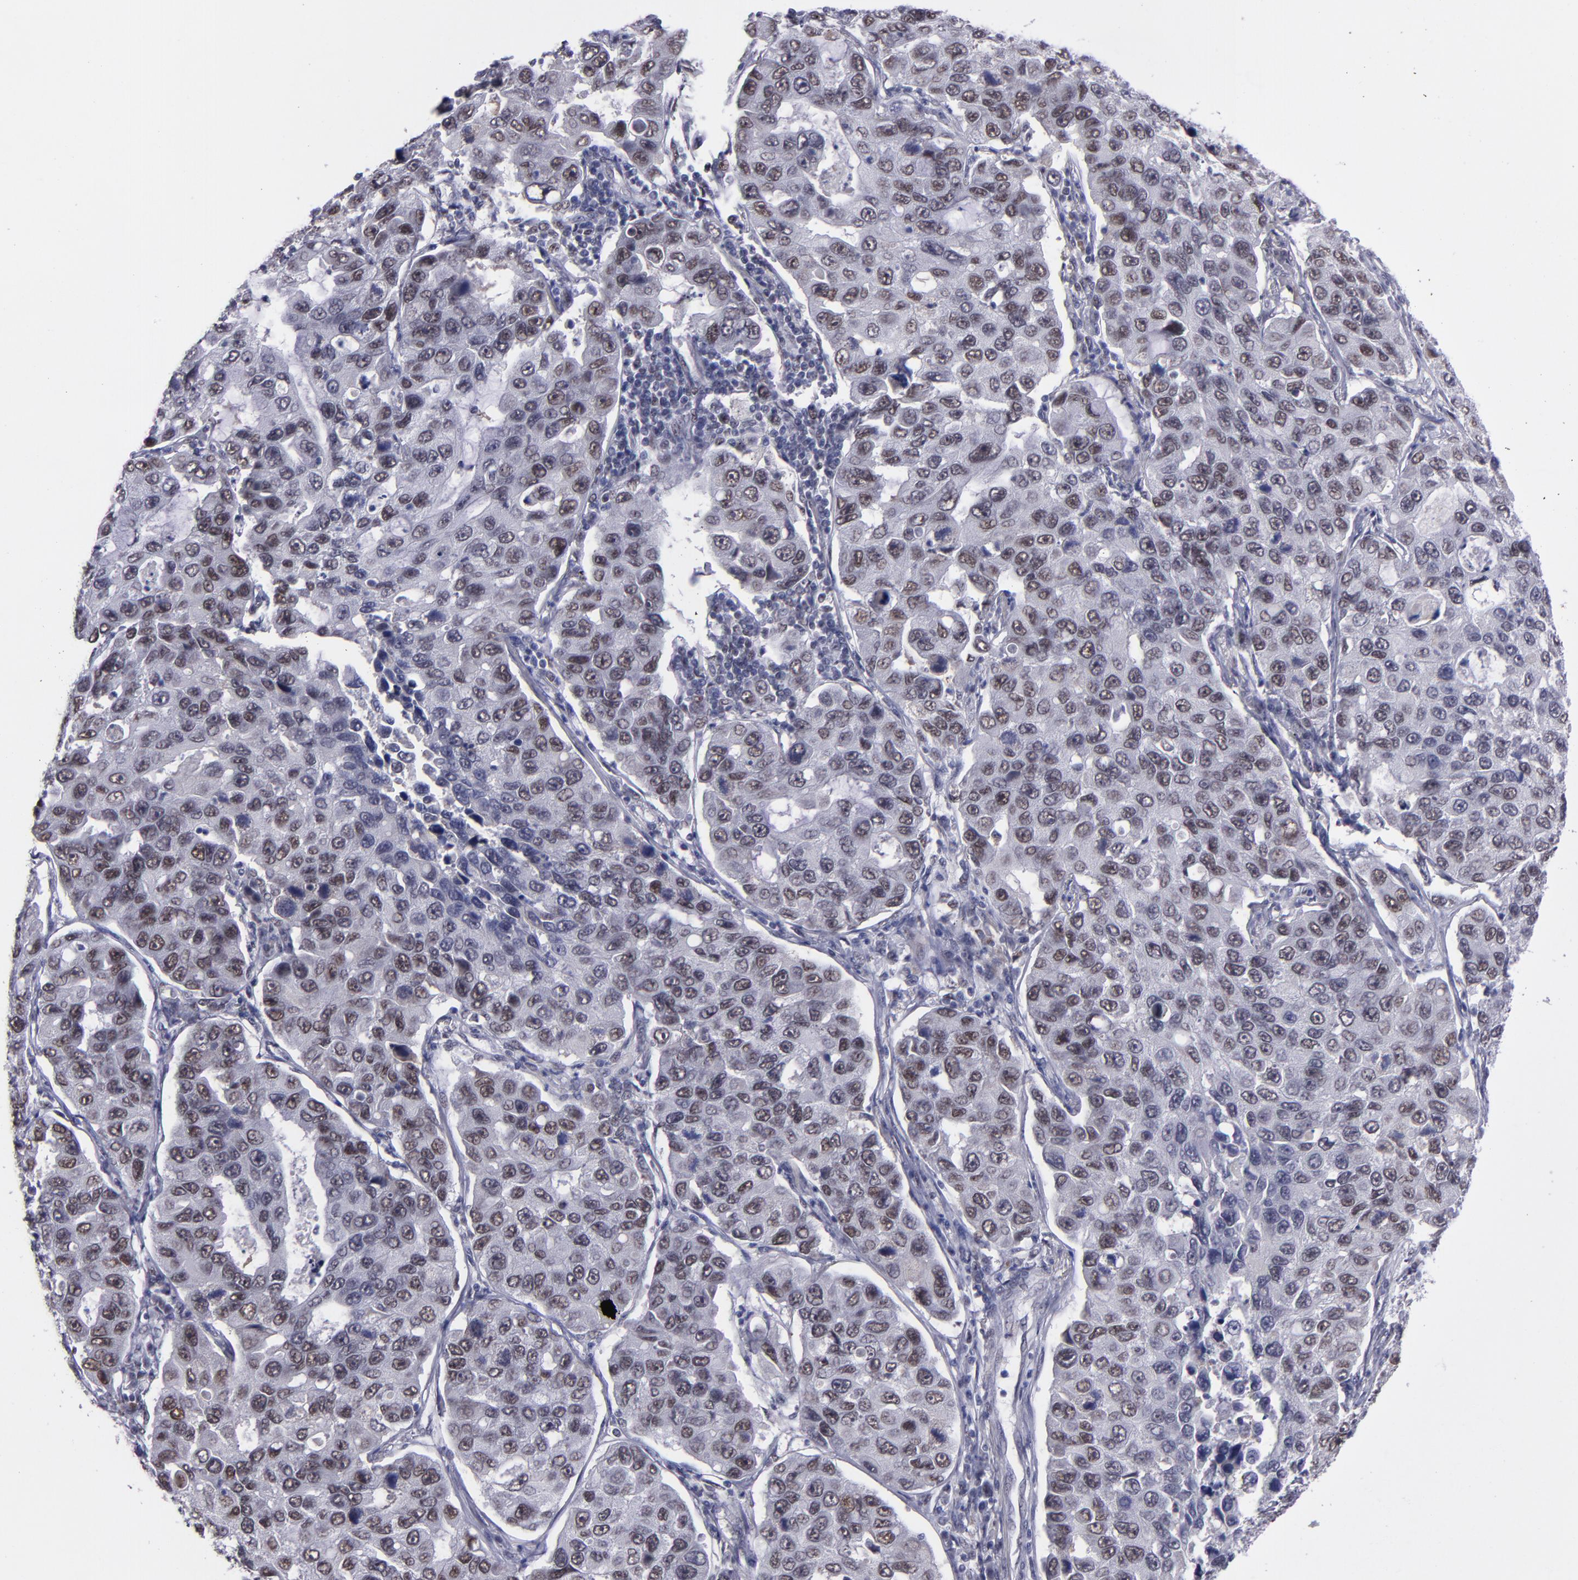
{"staining": {"intensity": "weak", "quantity": ">75%", "location": "nuclear"}, "tissue": "lung cancer", "cell_type": "Tumor cells", "image_type": "cancer", "snomed": [{"axis": "morphology", "description": "Adenocarcinoma, NOS"}, {"axis": "topography", "description": "Lung"}], "caption": "Lung cancer (adenocarcinoma) tissue displays weak nuclear staining in about >75% of tumor cells", "gene": "OTUB2", "patient": {"sex": "male", "age": 64}}